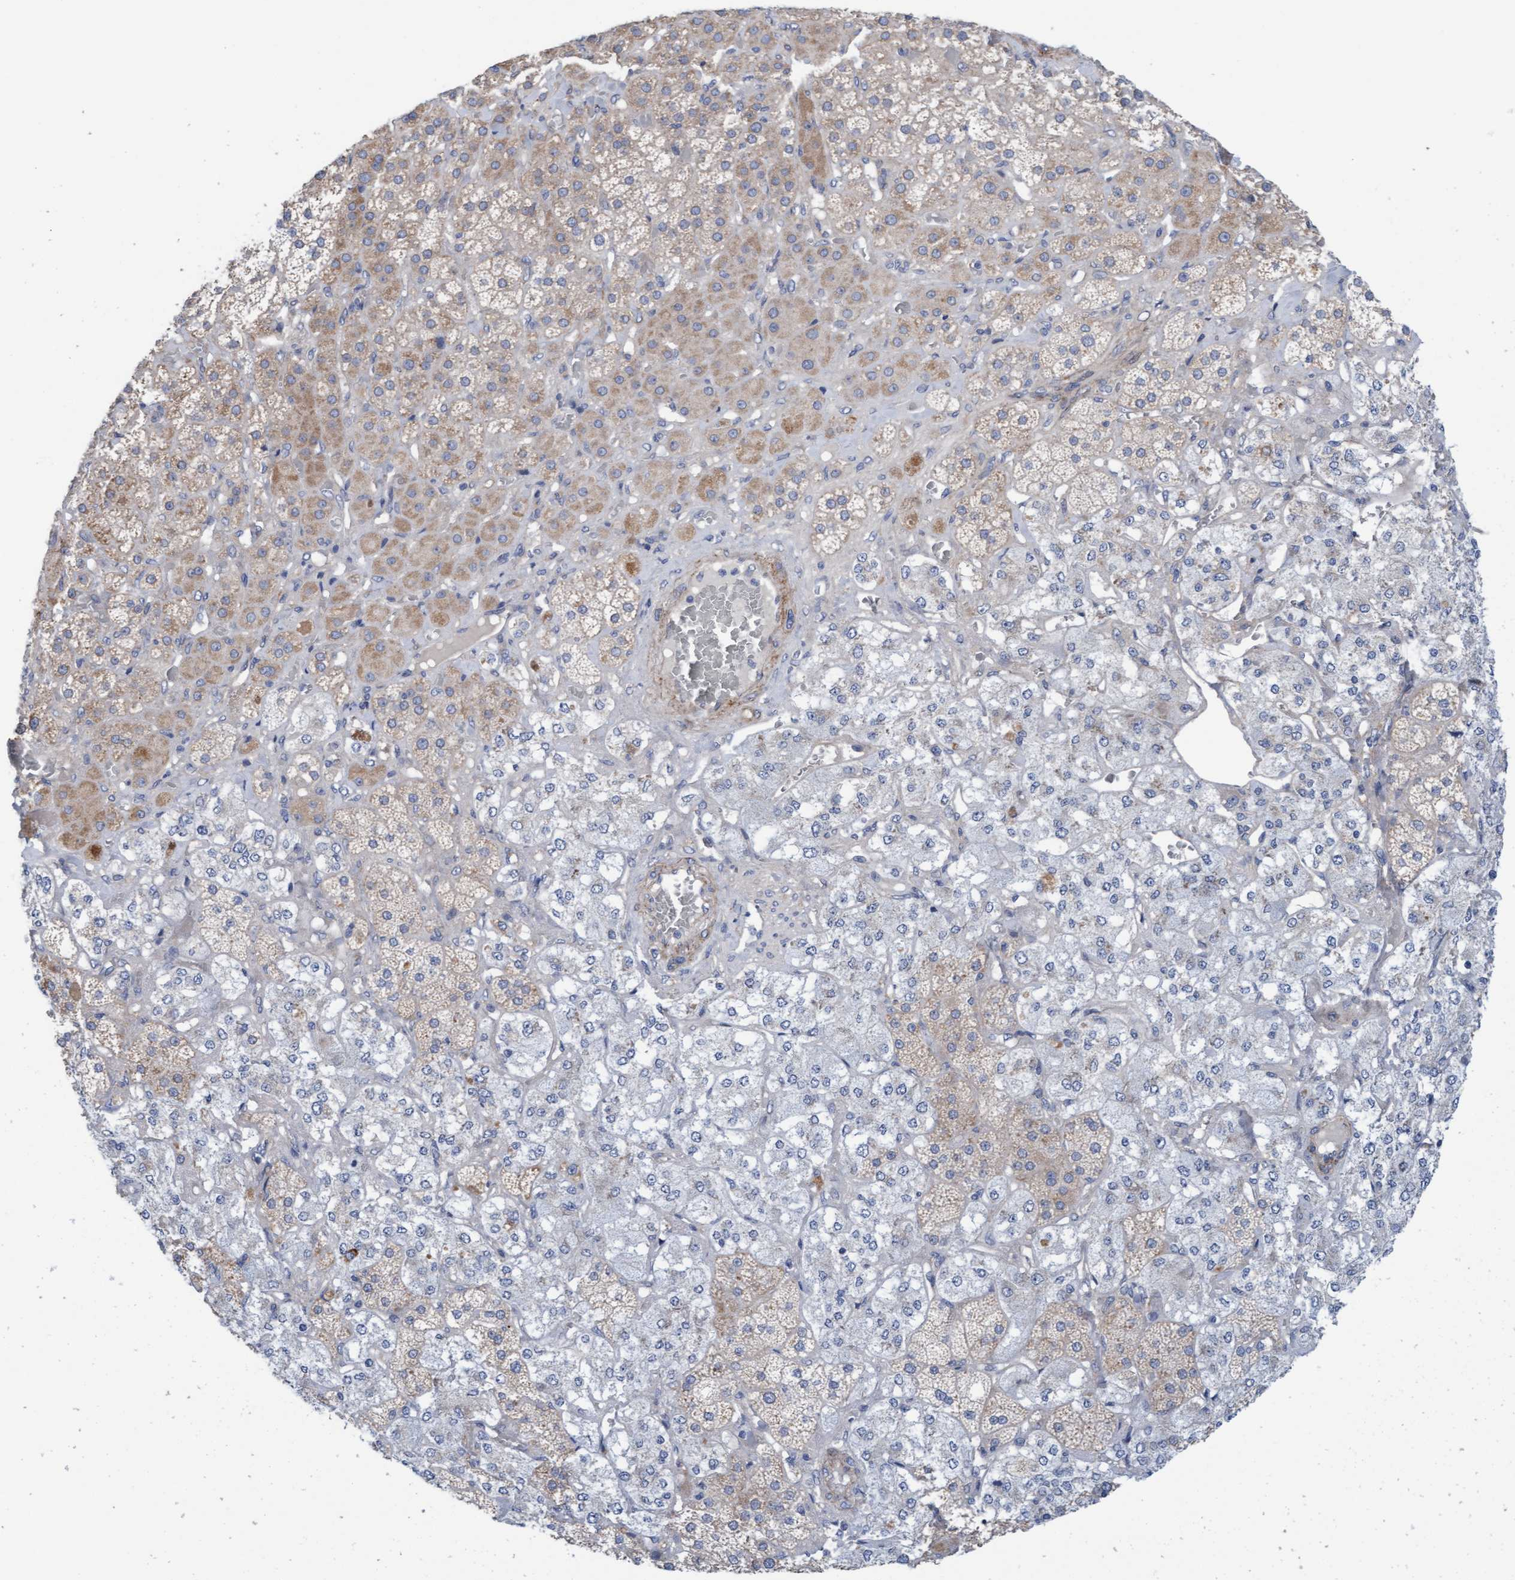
{"staining": {"intensity": "moderate", "quantity": "25%-75%", "location": "cytoplasmic/membranous"}, "tissue": "adrenal gland", "cell_type": "Glandular cells", "image_type": "normal", "snomed": [{"axis": "morphology", "description": "Normal tissue, NOS"}, {"axis": "topography", "description": "Adrenal gland"}], "caption": "Adrenal gland stained with immunohistochemistry exhibits moderate cytoplasmic/membranous positivity in approximately 25%-75% of glandular cells.", "gene": "CDK5RAP3", "patient": {"sex": "male", "age": 57}}